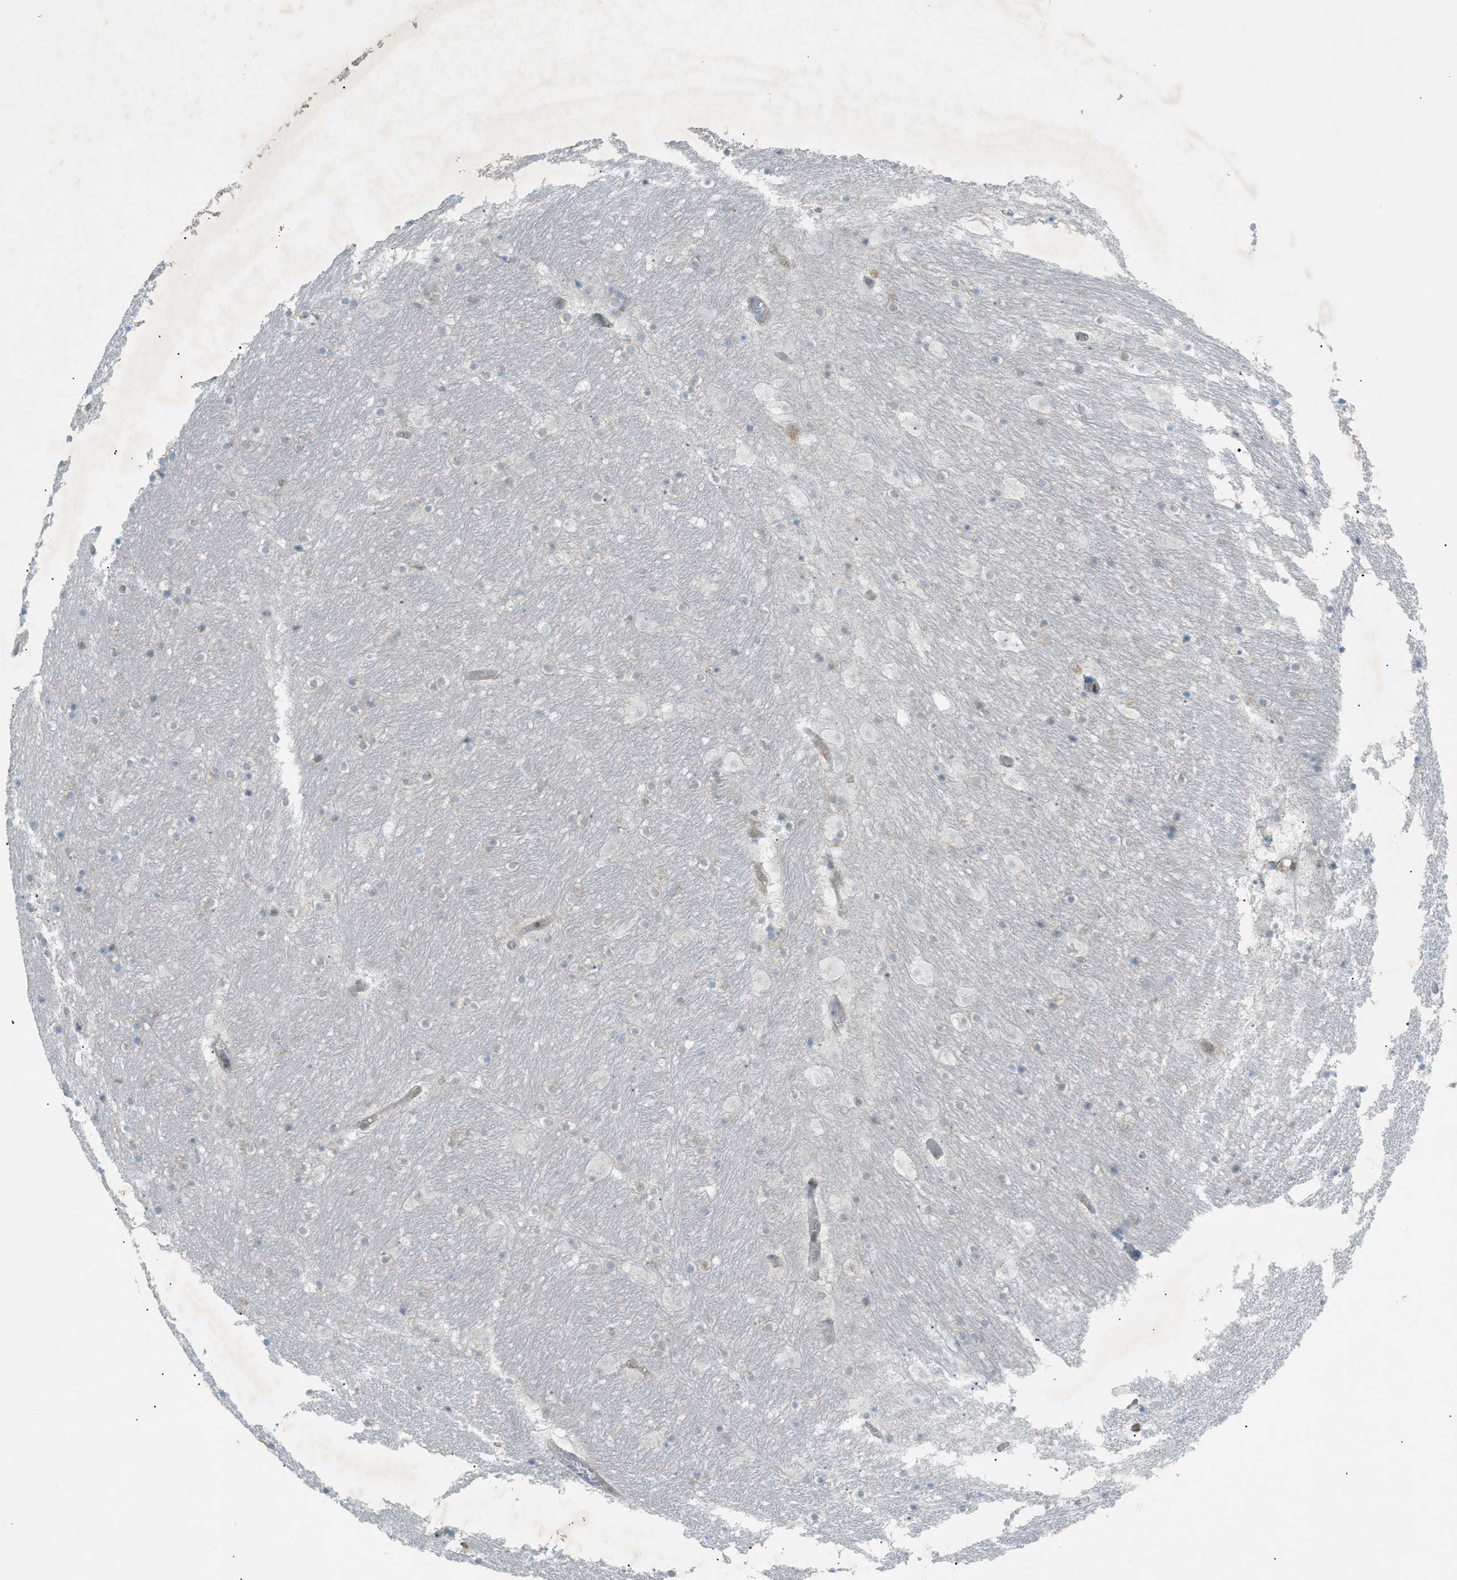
{"staining": {"intensity": "moderate", "quantity": "<25%", "location": "cytoplasmic/membranous"}, "tissue": "hippocampus", "cell_type": "Glial cells", "image_type": "normal", "snomed": [{"axis": "morphology", "description": "Normal tissue, NOS"}, {"axis": "topography", "description": "Hippocampus"}], "caption": "Protein expression by immunohistochemistry (IHC) displays moderate cytoplasmic/membranous positivity in approximately <25% of glial cells in normal hippocampus. (Brightfield microscopy of DAB IHC at high magnification).", "gene": "DYRK1A", "patient": {"sex": "male", "age": 45}}